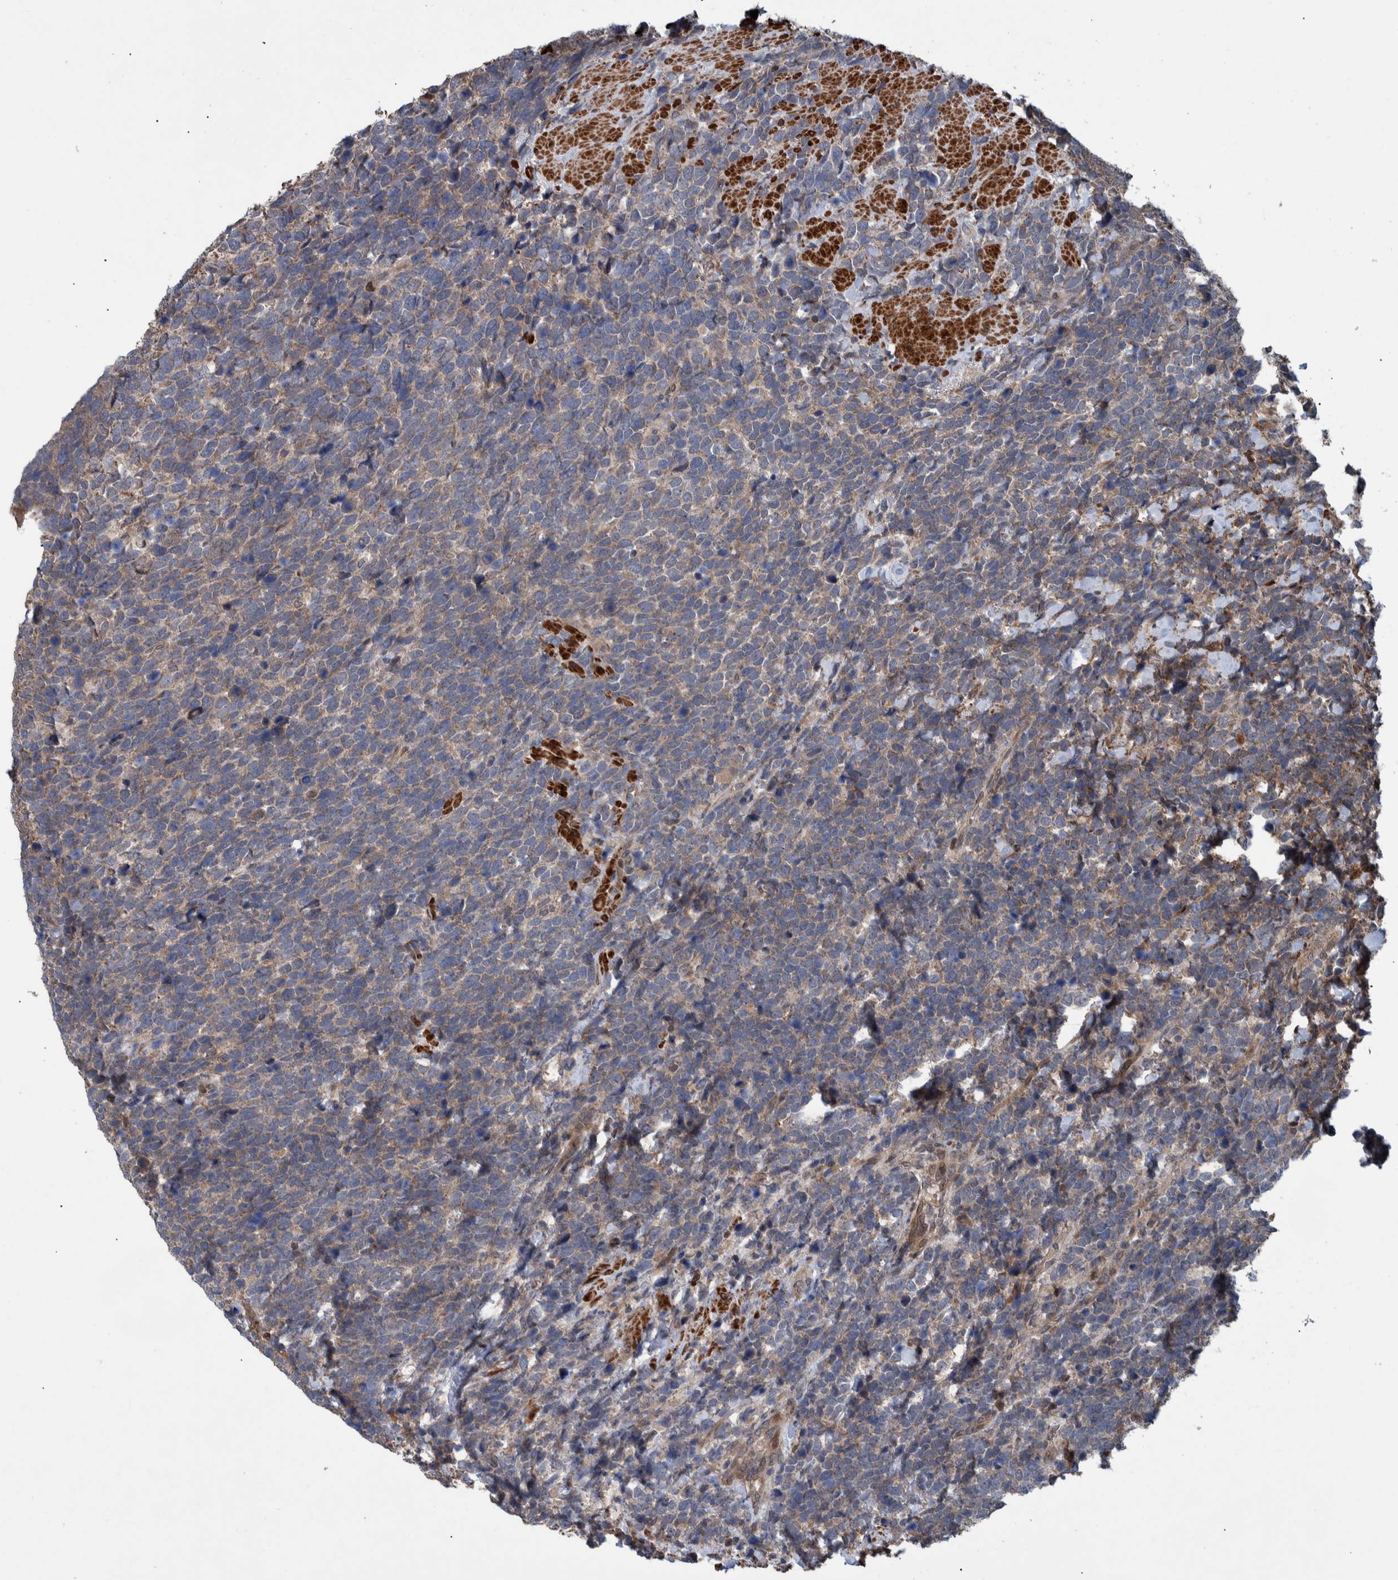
{"staining": {"intensity": "weak", "quantity": ">75%", "location": "cytoplasmic/membranous"}, "tissue": "urothelial cancer", "cell_type": "Tumor cells", "image_type": "cancer", "snomed": [{"axis": "morphology", "description": "Urothelial carcinoma, High grade"}, {"axis": "topography", "description": "Urinary bladder"}], "caption": "IHC photomicrograph of urothelial cancer stained for a protein (brown), which reveals low levels of weak cytoplasmic/membranous staining in about >75% of tumor cells.", "gene": "B3GNTL1", "patient": {"sex": "female", "age": 82}}